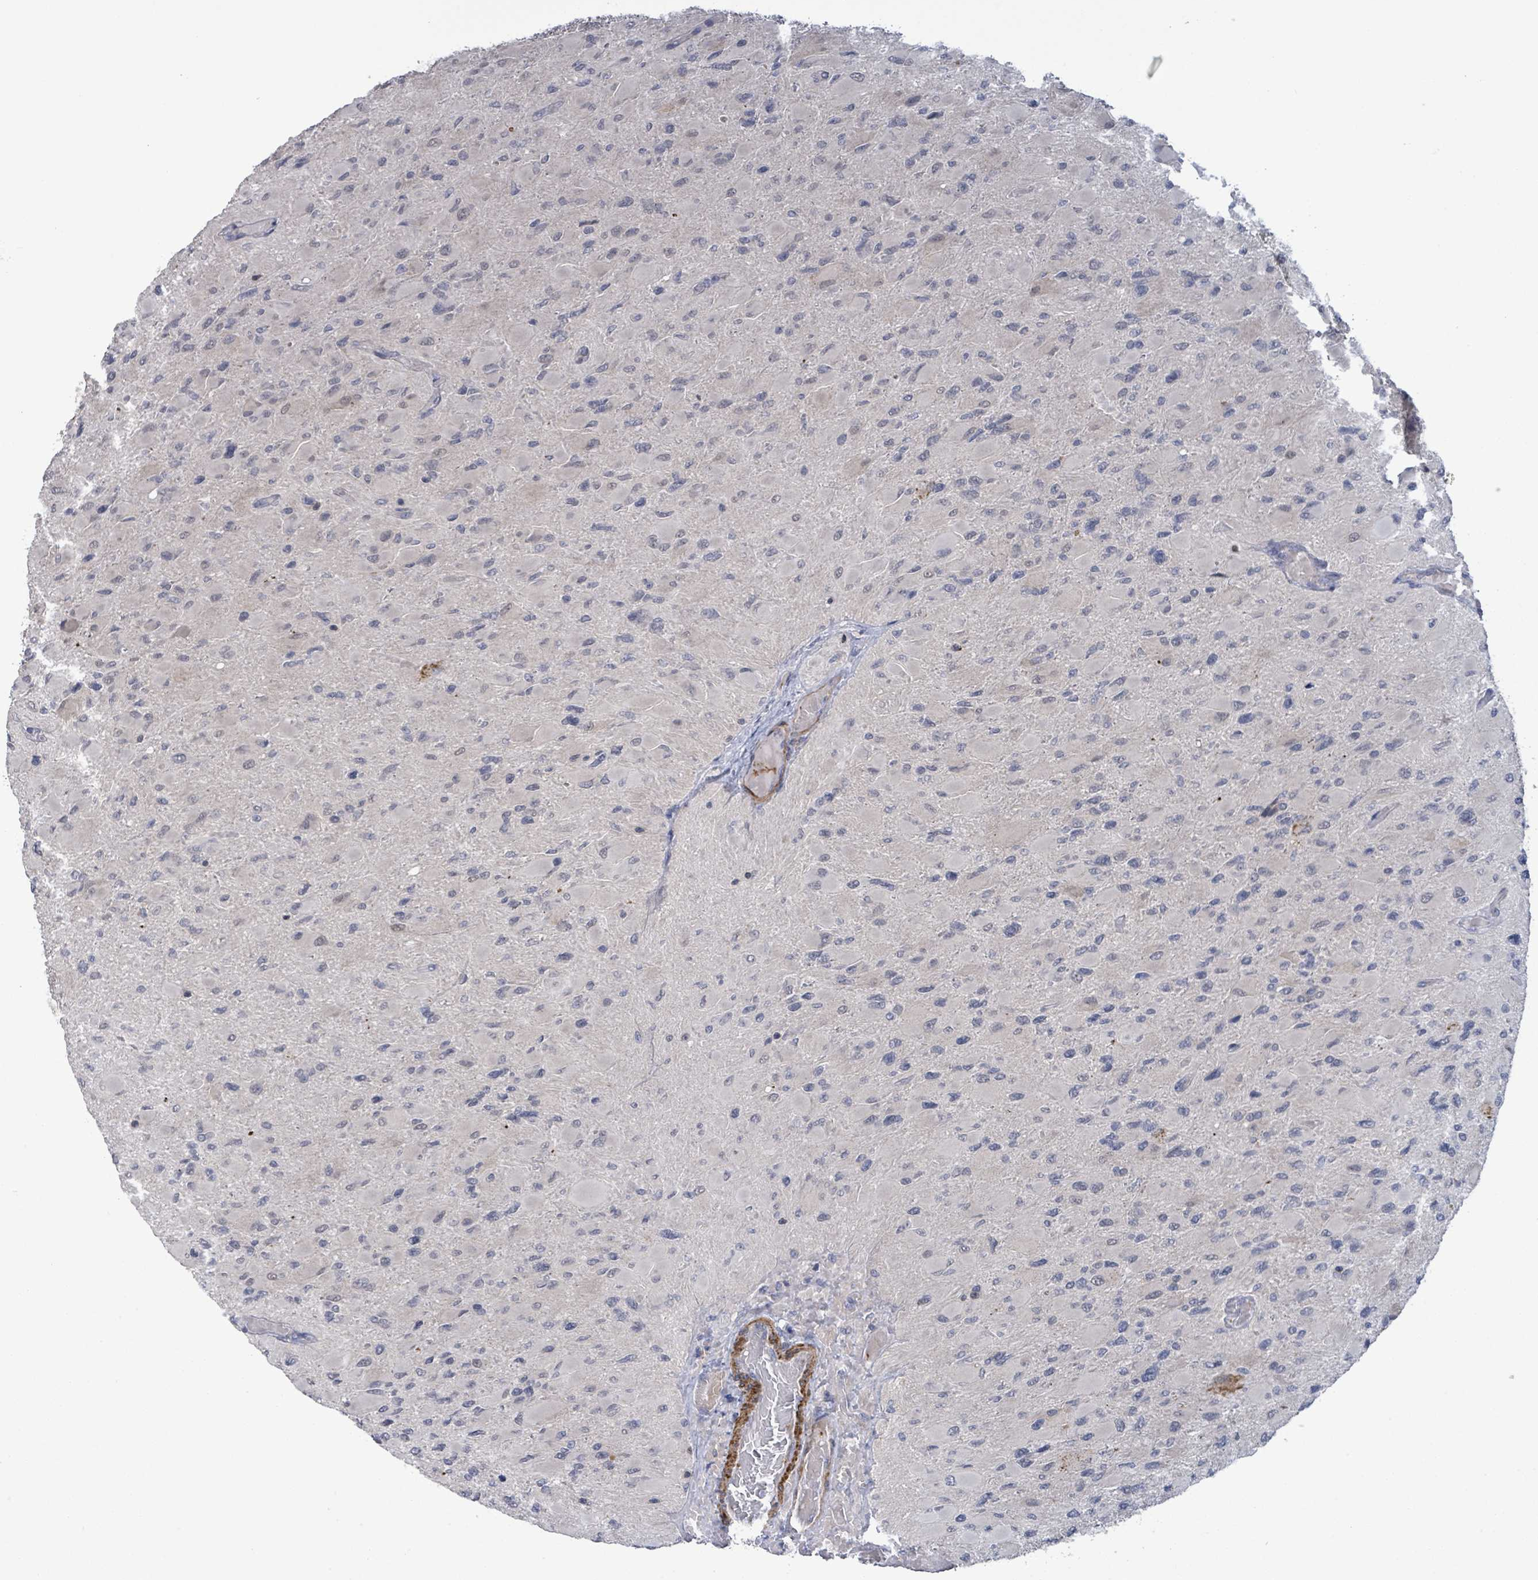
{"staining": {"intensity": "negative", "quantity": "none", "location": "none"}, "tissue": "glioma", "cell_type": "Tumor cells", "image_type": "cancer", "snomed": [{"axis": "morphology", "description": "Glioma, malignant, High grade"}, {"axis": "topography", "description": "Cerebral cortex"}], "caption": "Image shows no significant protein staining in tumor cells of glioma.", "gene": "AMMECR1", "patient": {"sex": "female", "age": 36}}